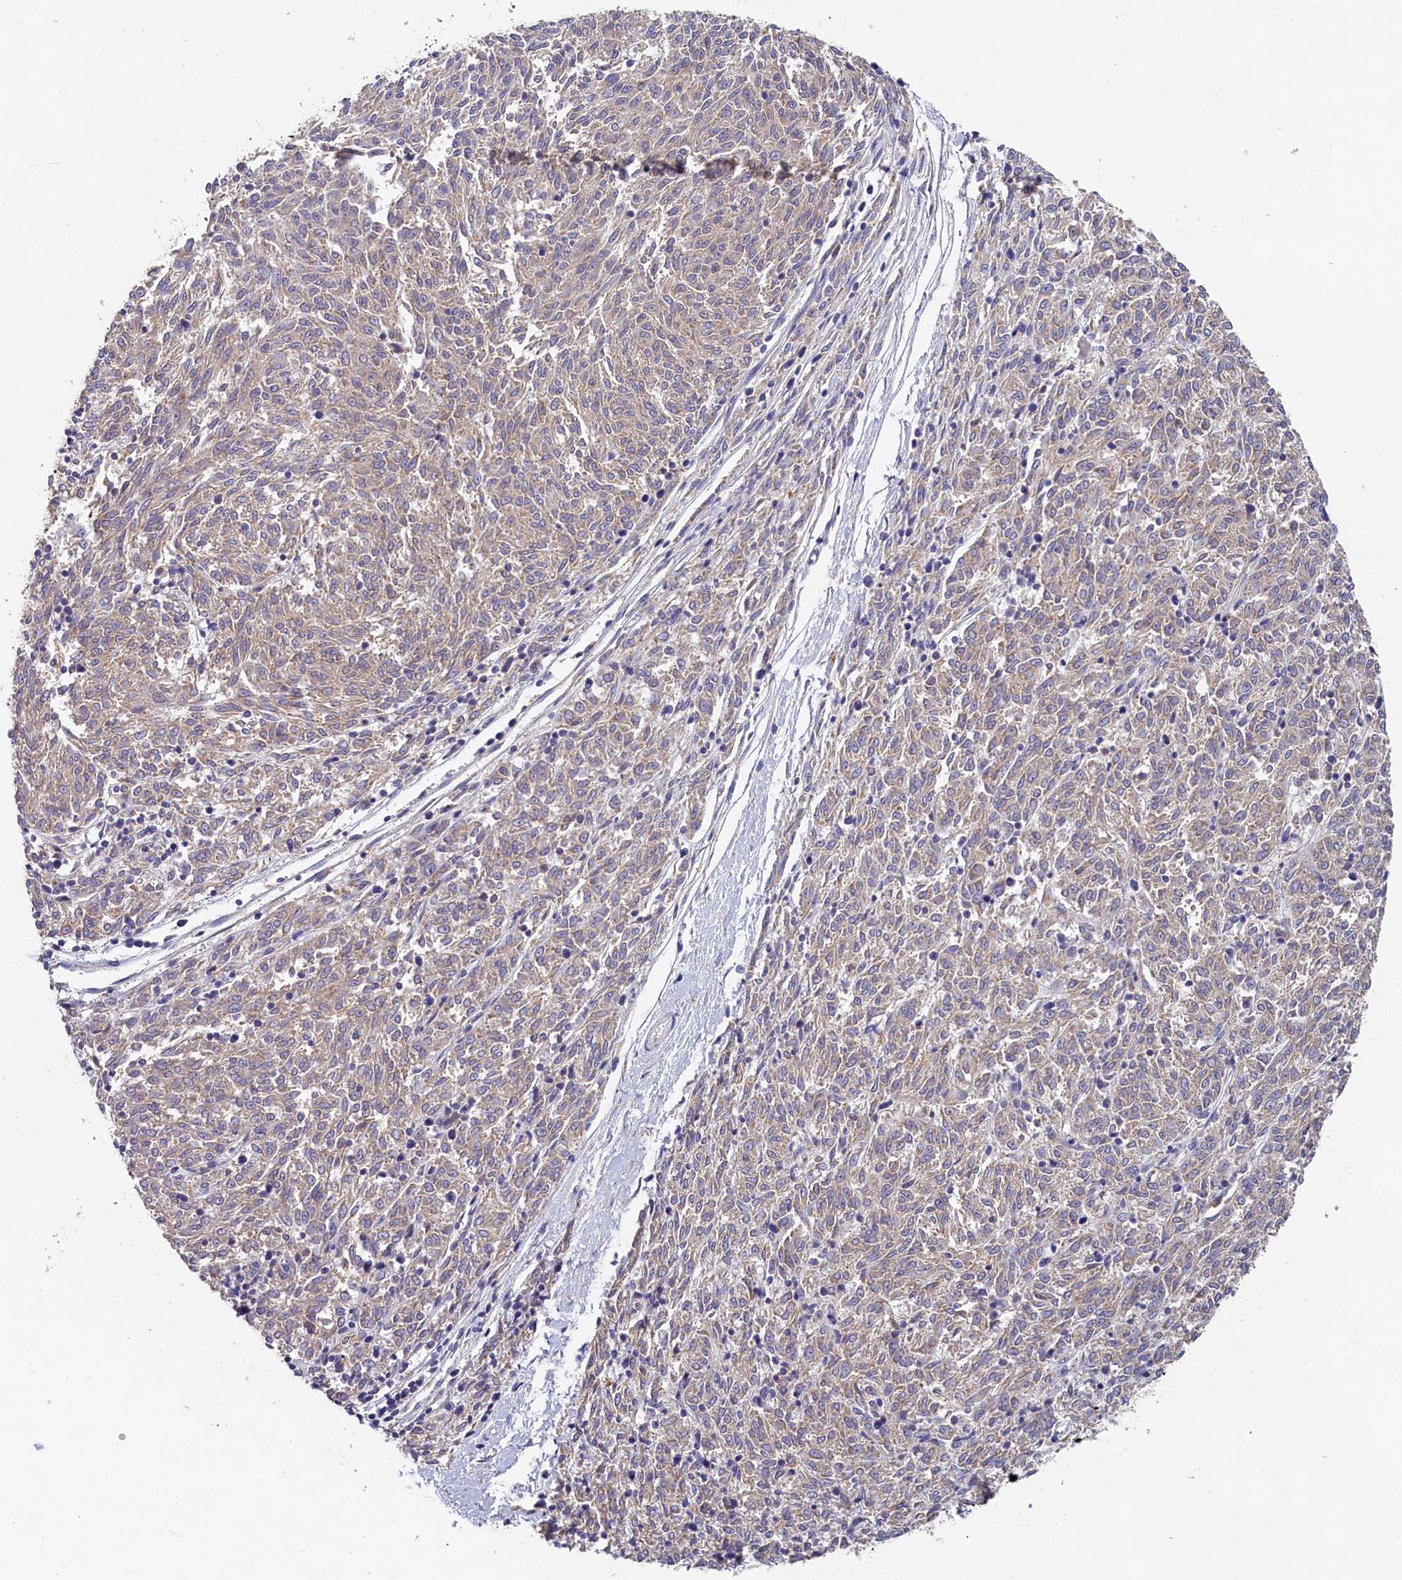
{"staining": {"intensity": "moderate", "quantity": "25%-75%", "location": "cytoplasmic/membranous"}, "tissue": "melanoma", "cell_type": "Tumor cells", "image_type": "cancer", "snomed": [{"axis": "morphology", "description": "Malignant melanoma, NOS"}, {"axis": "topography", "description": "Skin"}], "caption": "Protein analysis of melanoma tissue exhibits moderate cytoplasmic/membranous staining in about 25%-75% of tumor cells.", "gene": "ST7L", "patient": {"sex": "female", "age": 72}}